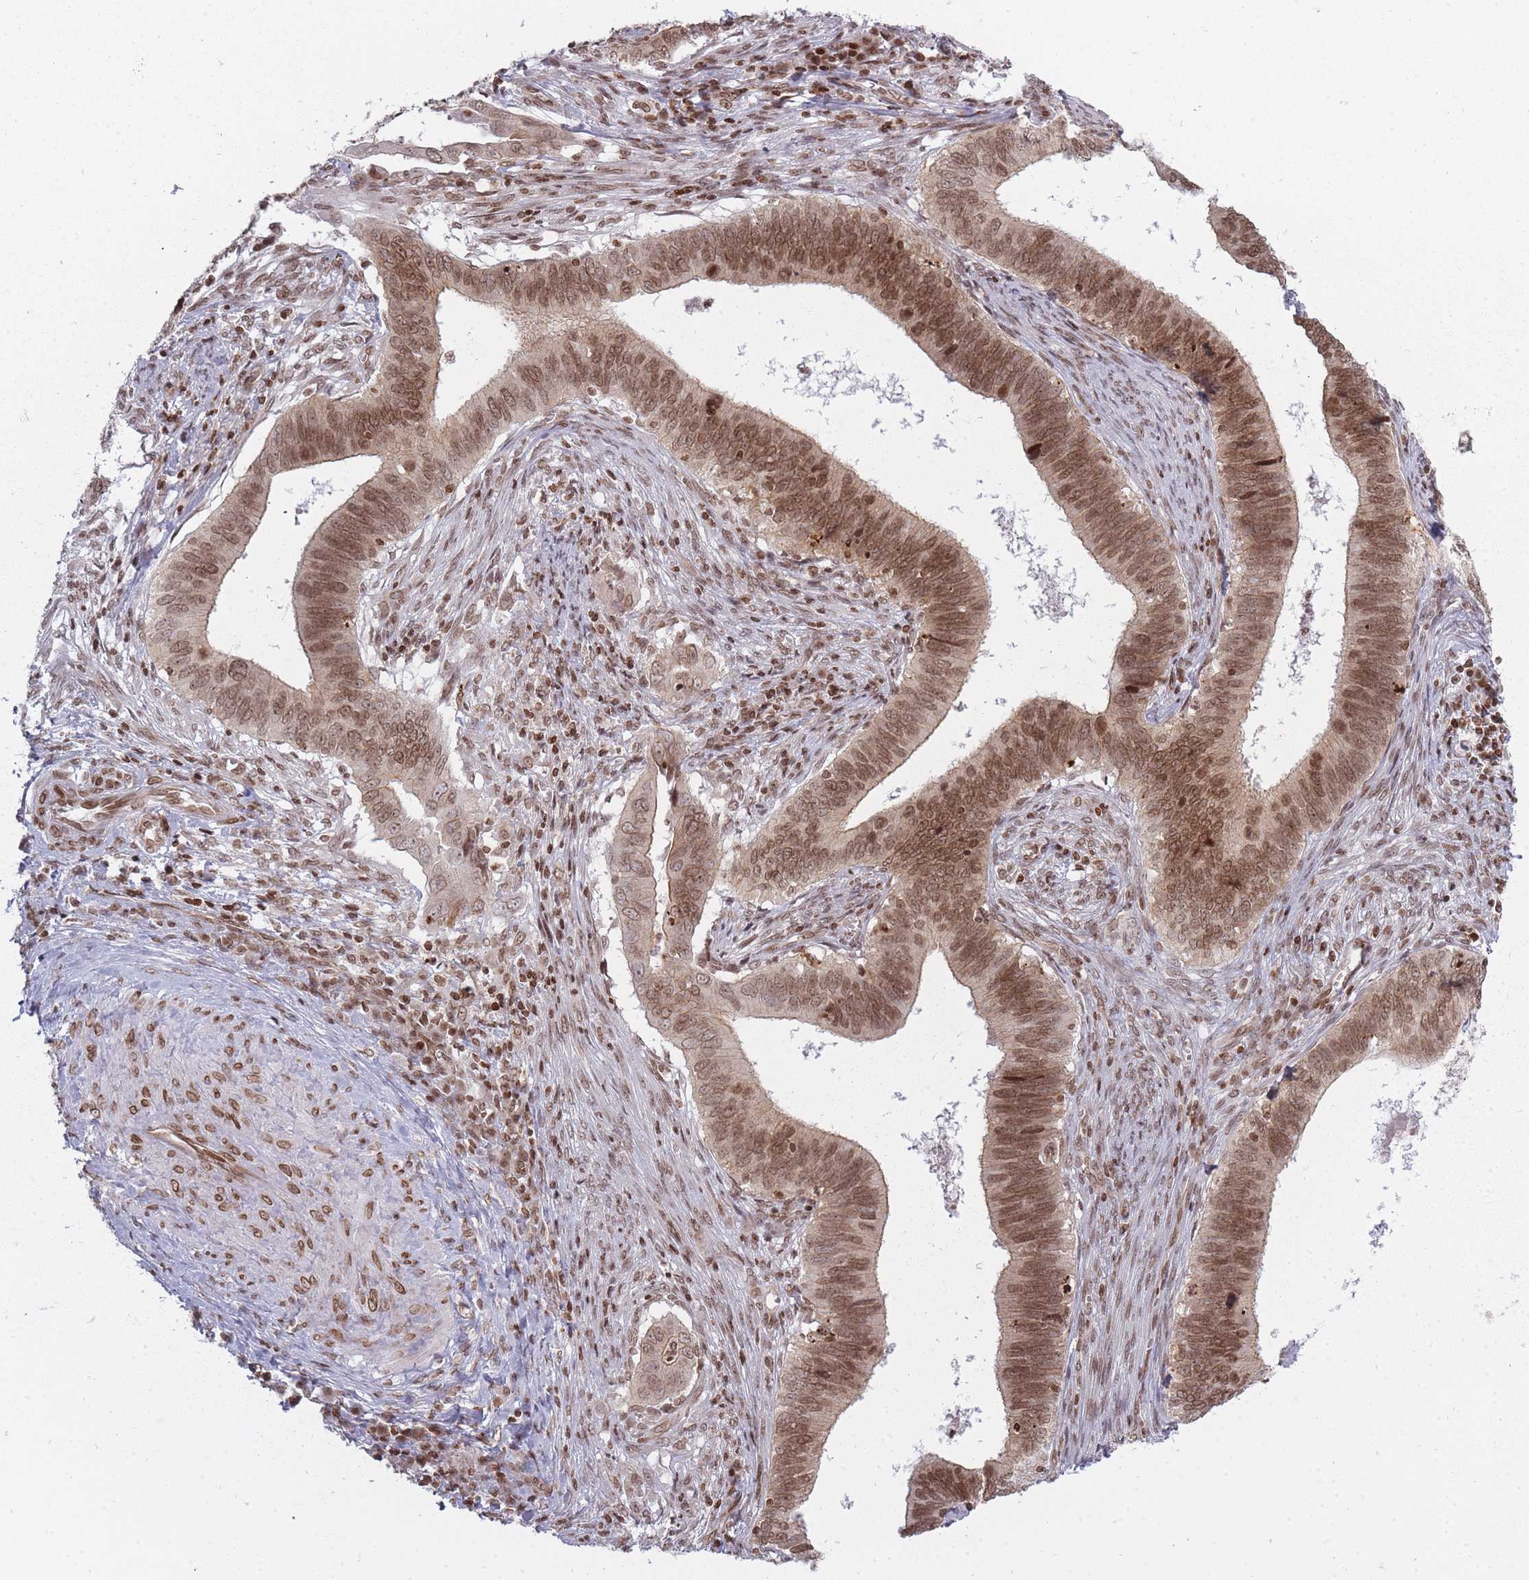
{"staining": {"intensity": "moderate", "quantity": ">75%", "location": "nuclear"}, "tissue": "cervical cancer", "cell_type": "Tumor cells", "image_type": "cancer", "snomed": [{"axis": "morphology", "description": "Adenocarcinoma, NOS"}, {"axis": "topography", "description": "Cervix"}], "caption": "Immunohistochemistry photomicrograph of neoplastic tissue: human cervical cancer stained using IHC exhibits medium levels of moderate protein expression localized specifically in the nuclear of tumor cells, appearing as a nuclear brown color.", "gene": "TMC6", "patient": {"sex": "female", "age": 42}}